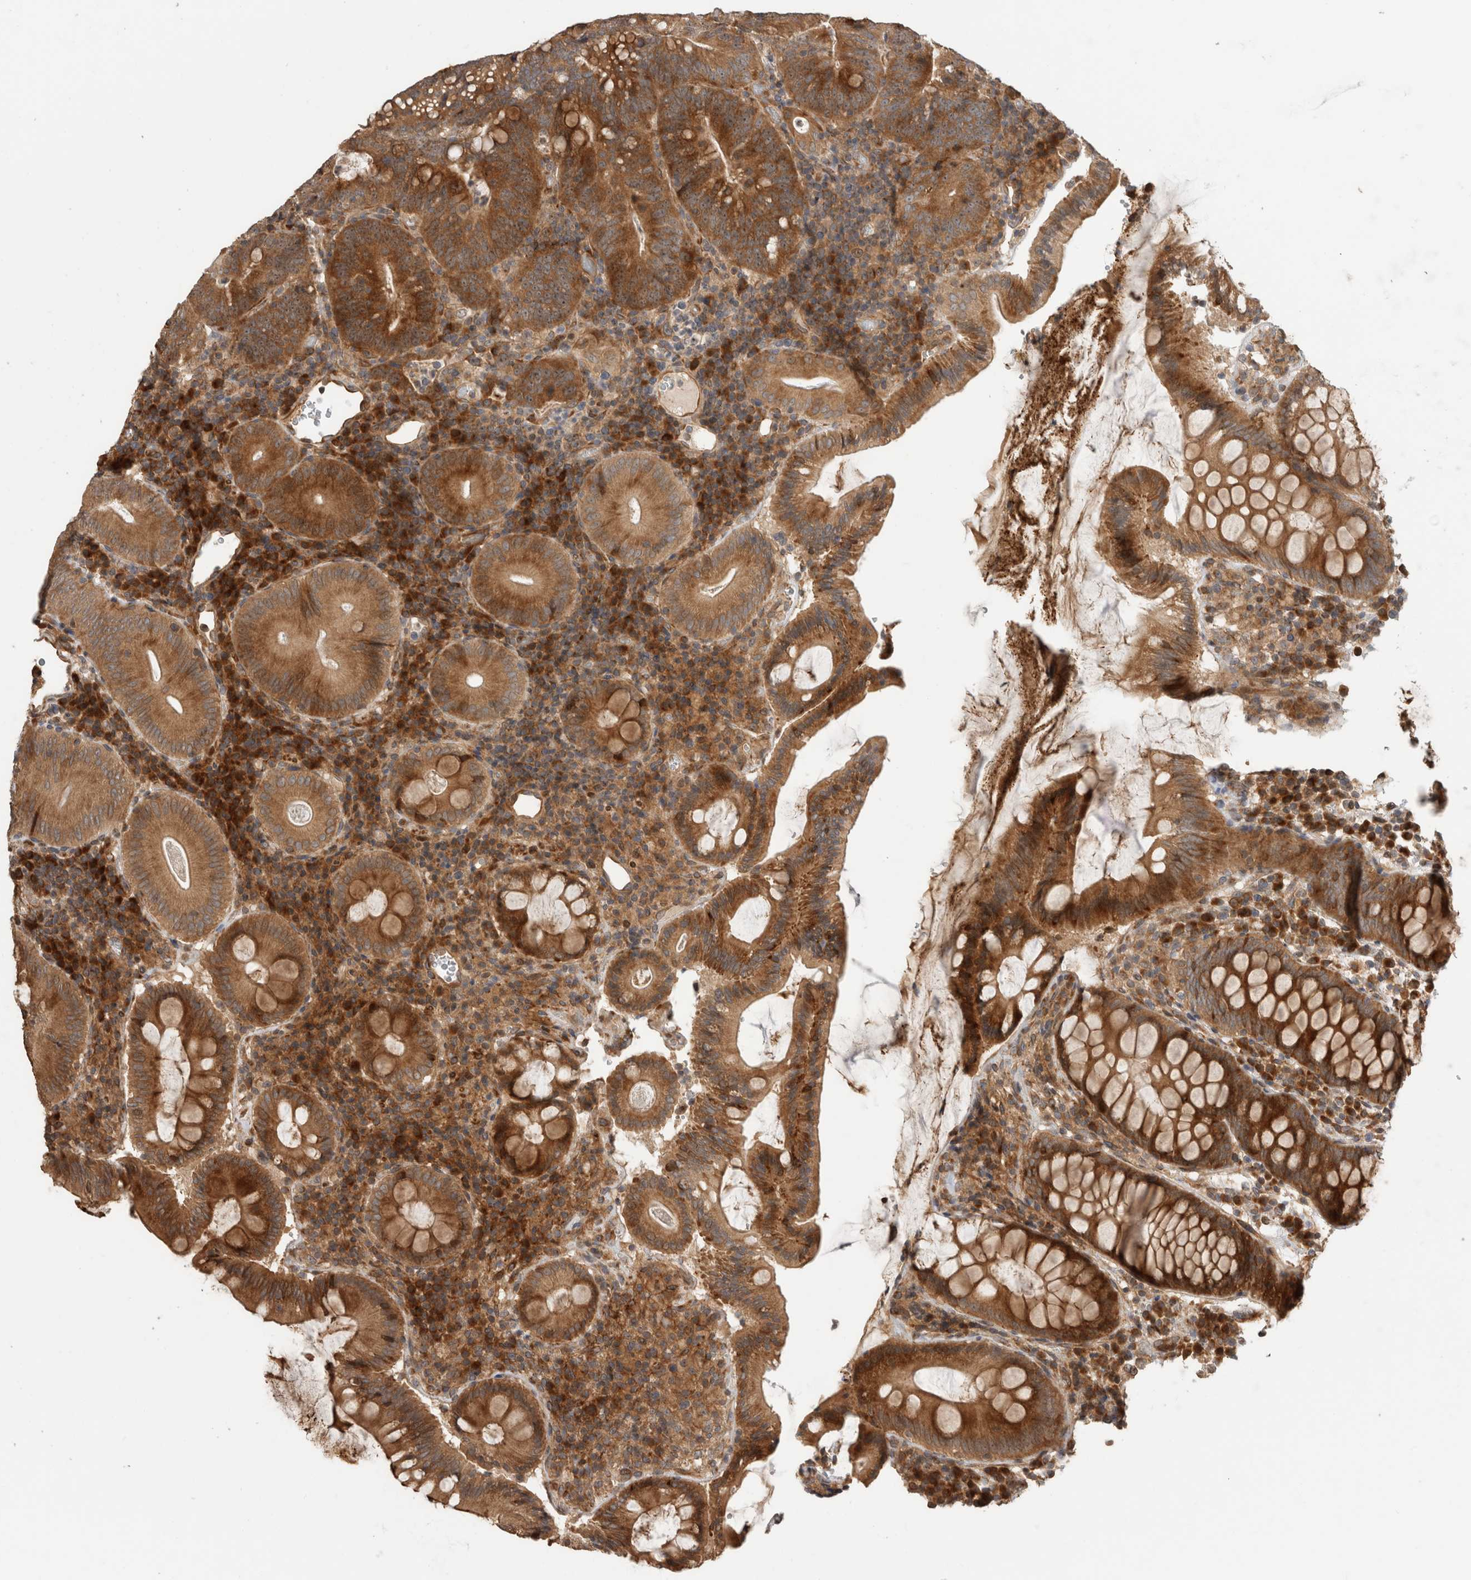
{"staining": {"intensity": "strong", "quantity": ">75%", "location": "cytoplasmic/membranous"}, "tissue": "colorectal cancer", "cell_type": "Tumor cells", "image_type": "cancer", "snomed": [{"axis": "morphology", "description": "Adenocarcinoma, NOS"}, {"axis": "topography", "description": "Colon"}], "caption": "Immunohistochemical staining of colorectal cancer (adenocarcinoma) displays high levels of strong cytoplasmic/membranous expression in about >75% of tumor cells. Using DAB (brown) and hematoxylin (blue) stains, captured at high magnification using brightfield microscopy.", "gene": "PCDHB15", "patient": {"sex": "female", "age": 66}}